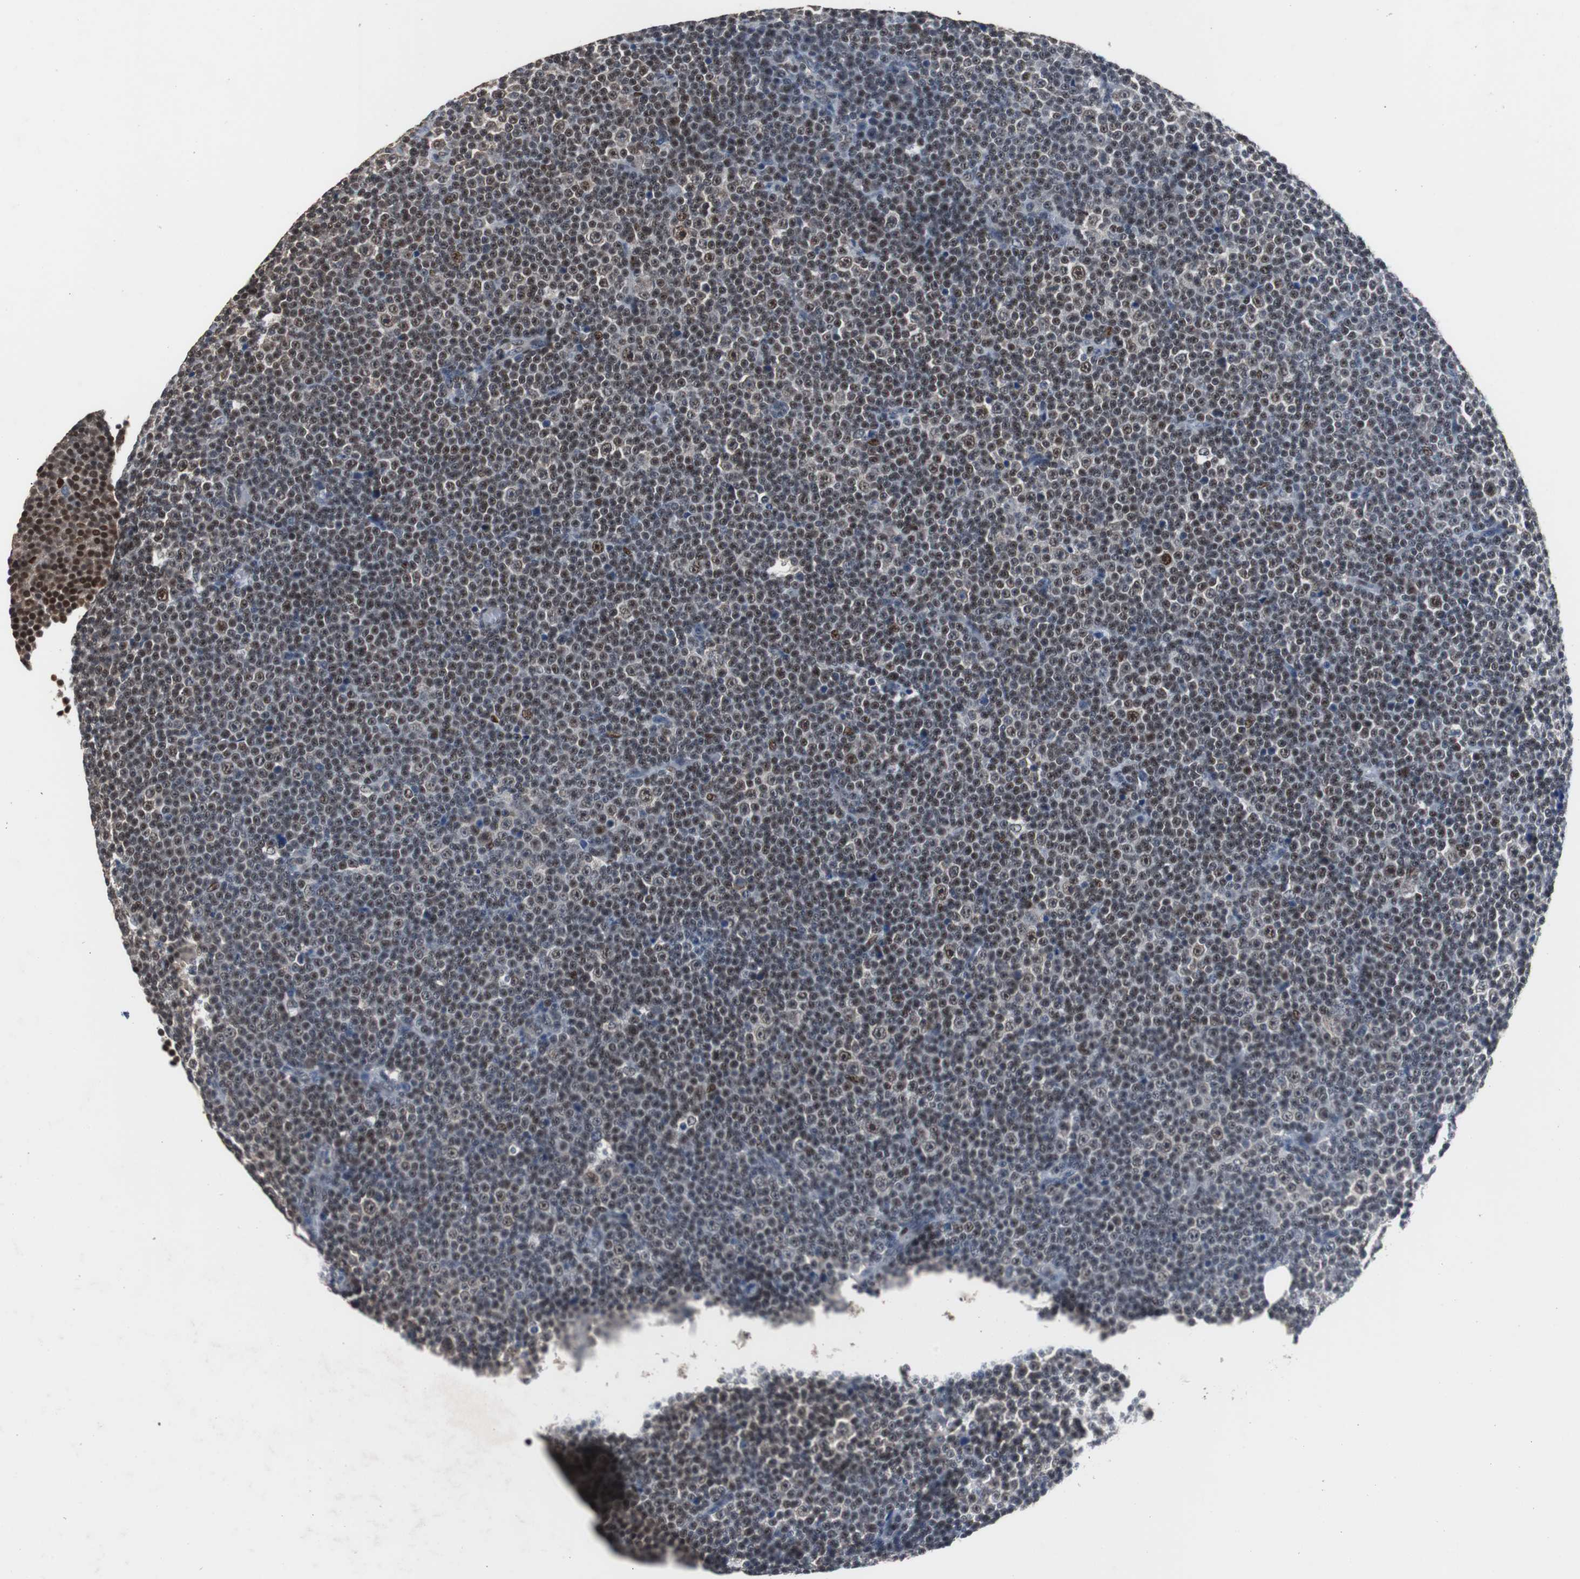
{"staining": {"intensity": "moderate", "quantity": "25%-75%", "location": "nuclear"}, "tissue": "lymphoma", "cell_type": "Tumor cells", "image_type": "cancer", "snomed": [{"axis": "morphology", "description": "Malignant lymphoma, non-Hodgkin's type, Low grade"}, {"axis": "topography", "description": "Lymph node"}], "caption": "Brown immunohistochemical staining in human lymphoma demonstrates moderate nuclear positivity in about 25%-75% of tumor cells.", "gene": "ZHX2", "patient": {"sex": "female", "age": 67}}